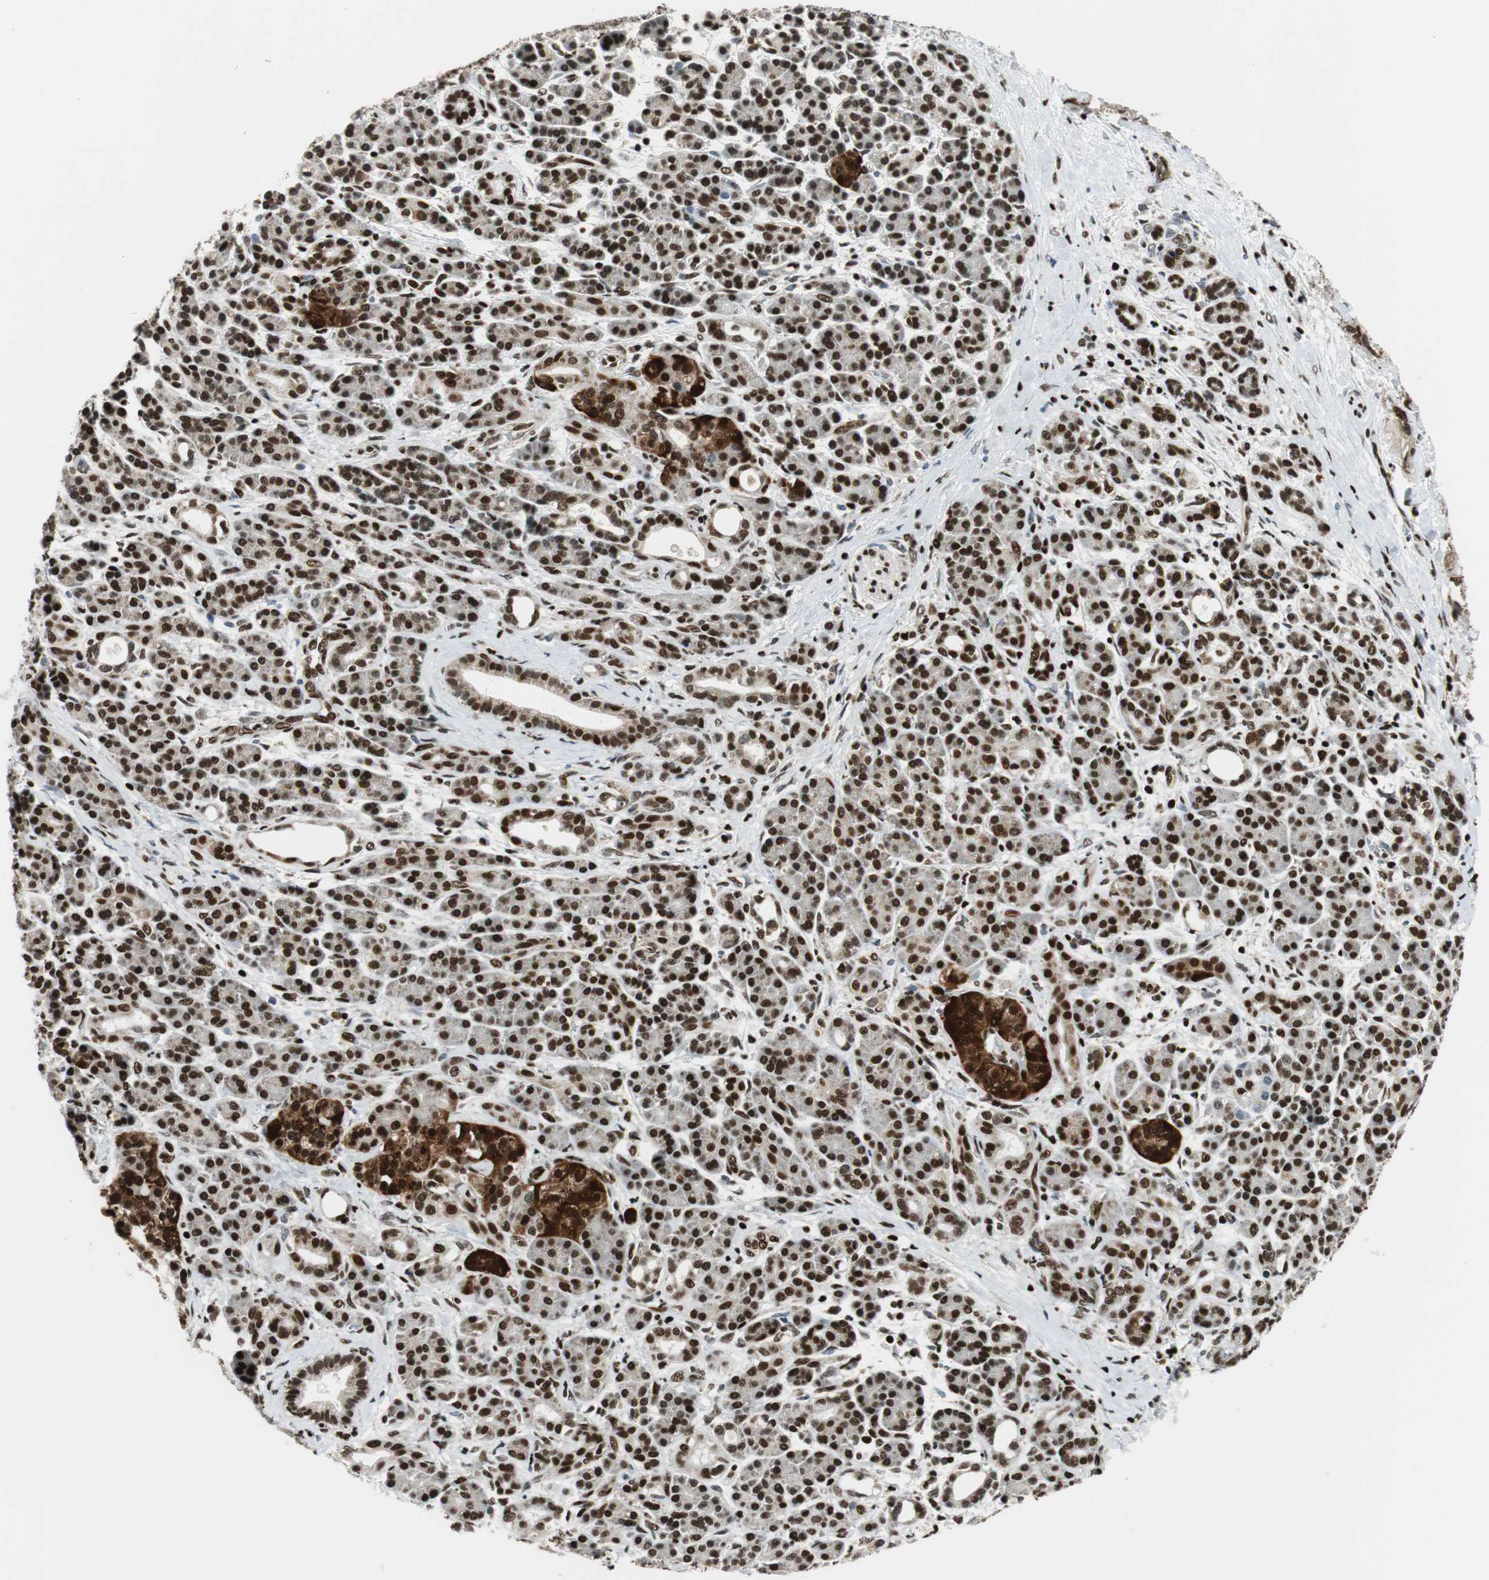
{"staining": {"intensity": "strong", "quantity": "25%-75%", "location": "nuclear"}, "tissue": "pancreatic cancer", "cell_type": "Tumor cells", "image_type": "cancer", "snomed": [{"axis": "morphology", "description": "Adenocarcinoma, NOS"}, {"axis": "topography", "description": "Pancreas"}], "caption": "Immunohistochemistry (DAB) staining of adenocarcinoma (pancreatic) reveals strong nuclear protein staining in about 25%-75% of tumor cells.", "gene": "HDAC1", "patient": {"sex": "female", "age": 77}}